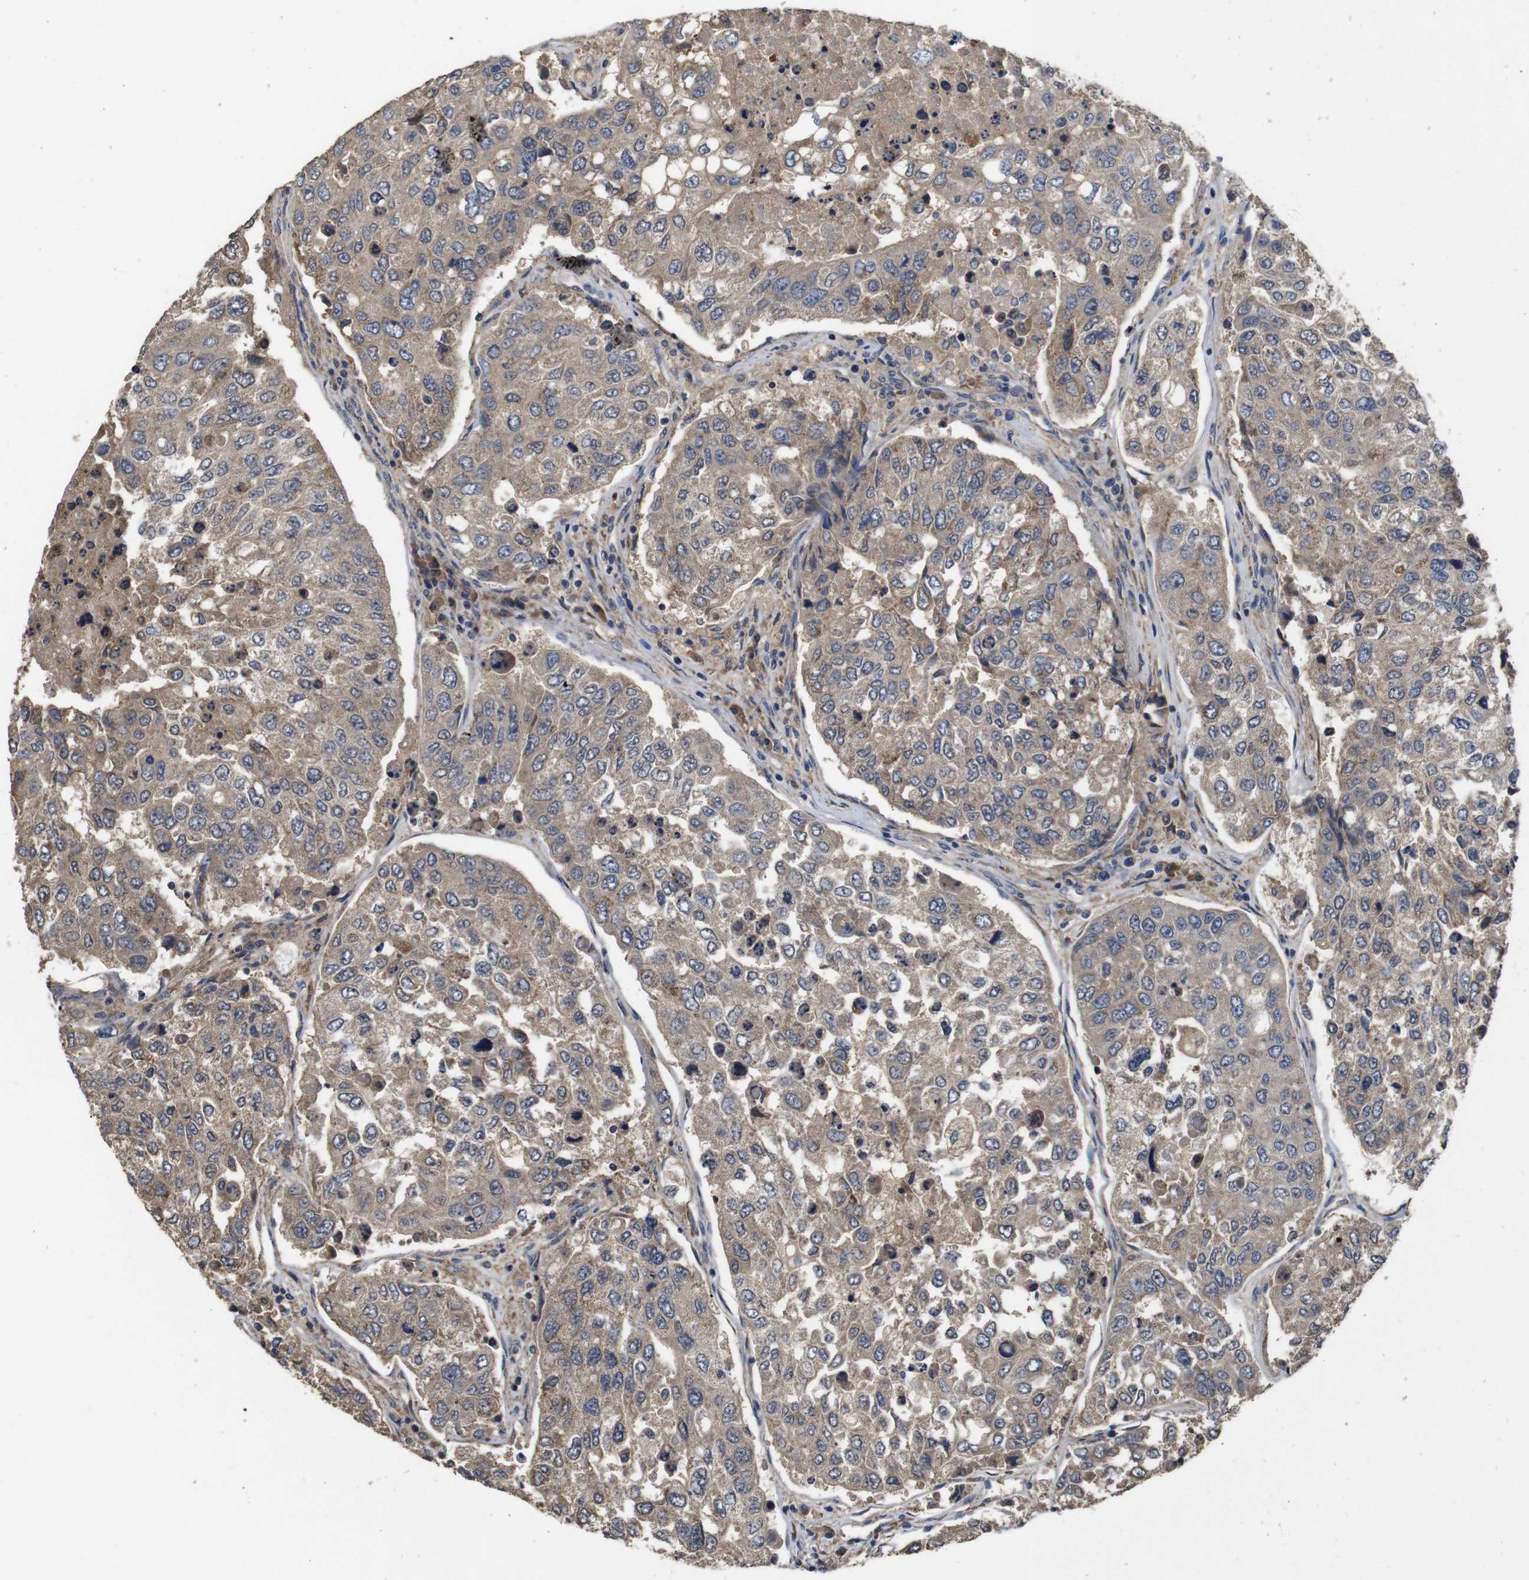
{"staining": {"intensity": "weak", "quantity": "25%-75%", "location": "cytoplasmic/membranous"}, "tissue": "urothelial cancer", "cell_type": "Tumor cells", "image_type": "cancer", "snomed": [{"axis": "morphology", "description": "Urothelial carcinoma, High grade"}, {"axis": "topography", "description": "Lymph node"}, {"axis": "topography", "description": "Urinary bladder"}], "caption": "IHC micrograph of neoplastic tissue: urothelial cancer stained using IHC reveals low levels of weak protein expression localized specifically in the cytoplasmic/membranous of tumor cells, appearing as a cytoplasmic/membranous brown color.", "gene": "ARHGAP24", "patient": {"sex": "male", "age": 51}}